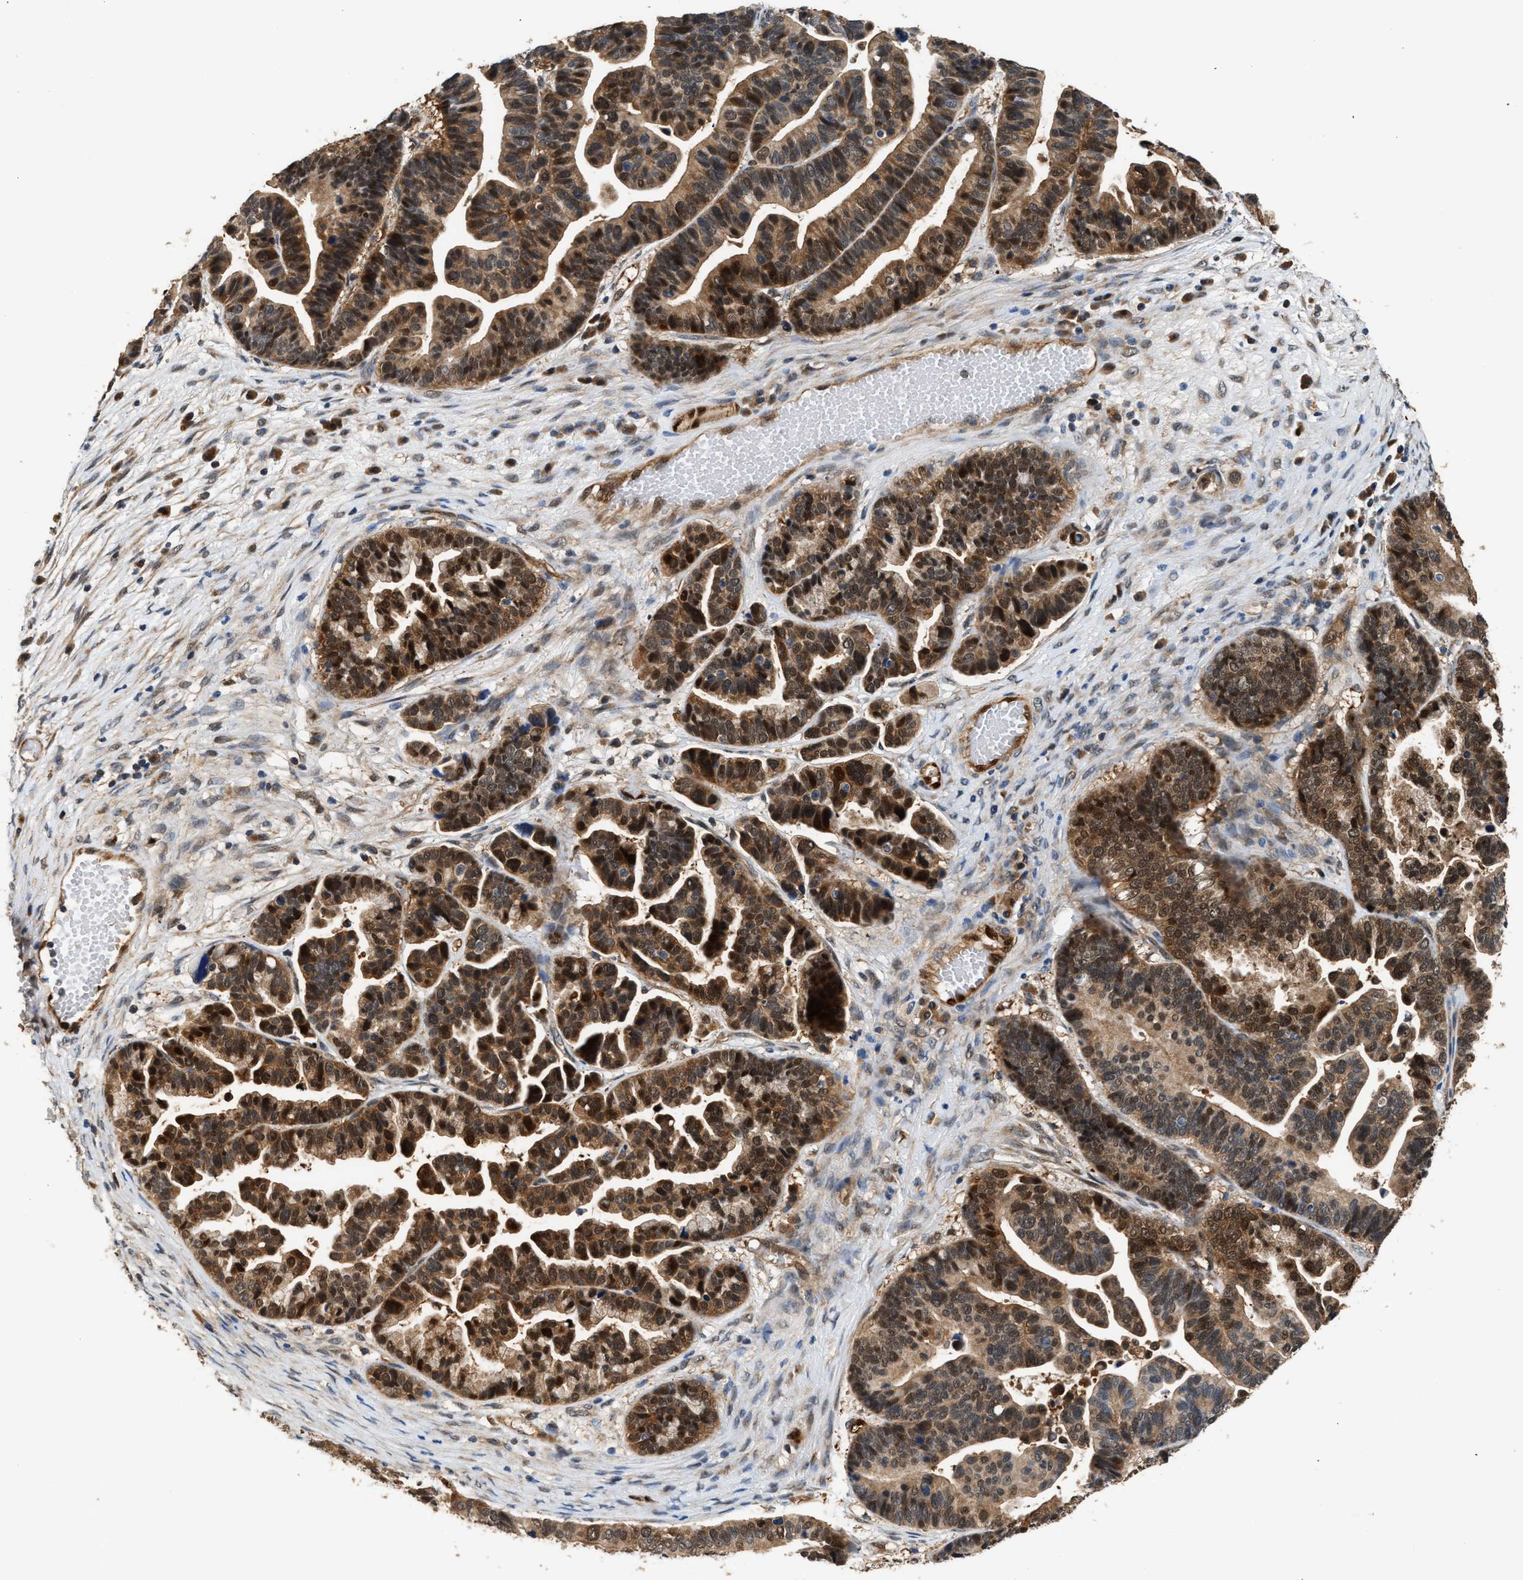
{"staining": {"intensity": "strong", "quantity": ">75%", "location": "cytoplasmic/membranous,nuclear"}, "tissue": "ovarian cancer", "cell_type": "Tumor cells", "image_type": "cancer", "snomed": [{"axis": "morphology", "description": "Cystadenocarcinoma, serous, NOS"}, {"axis": "topography", "description": "Ovary"}], "caption": "The immunohistochemical stain highlights strong cytoplasmic/membranous and nuclear staining in tumor cells of ovarian cancer (serous cystadenocarcinoma) tissue. (Stains: DAB in brown, nuclei in blue, Microscopy: brightfield microscopy at high magnification).", "gene": "PPA1", "patient": {"sex": "female", "age": 56}}